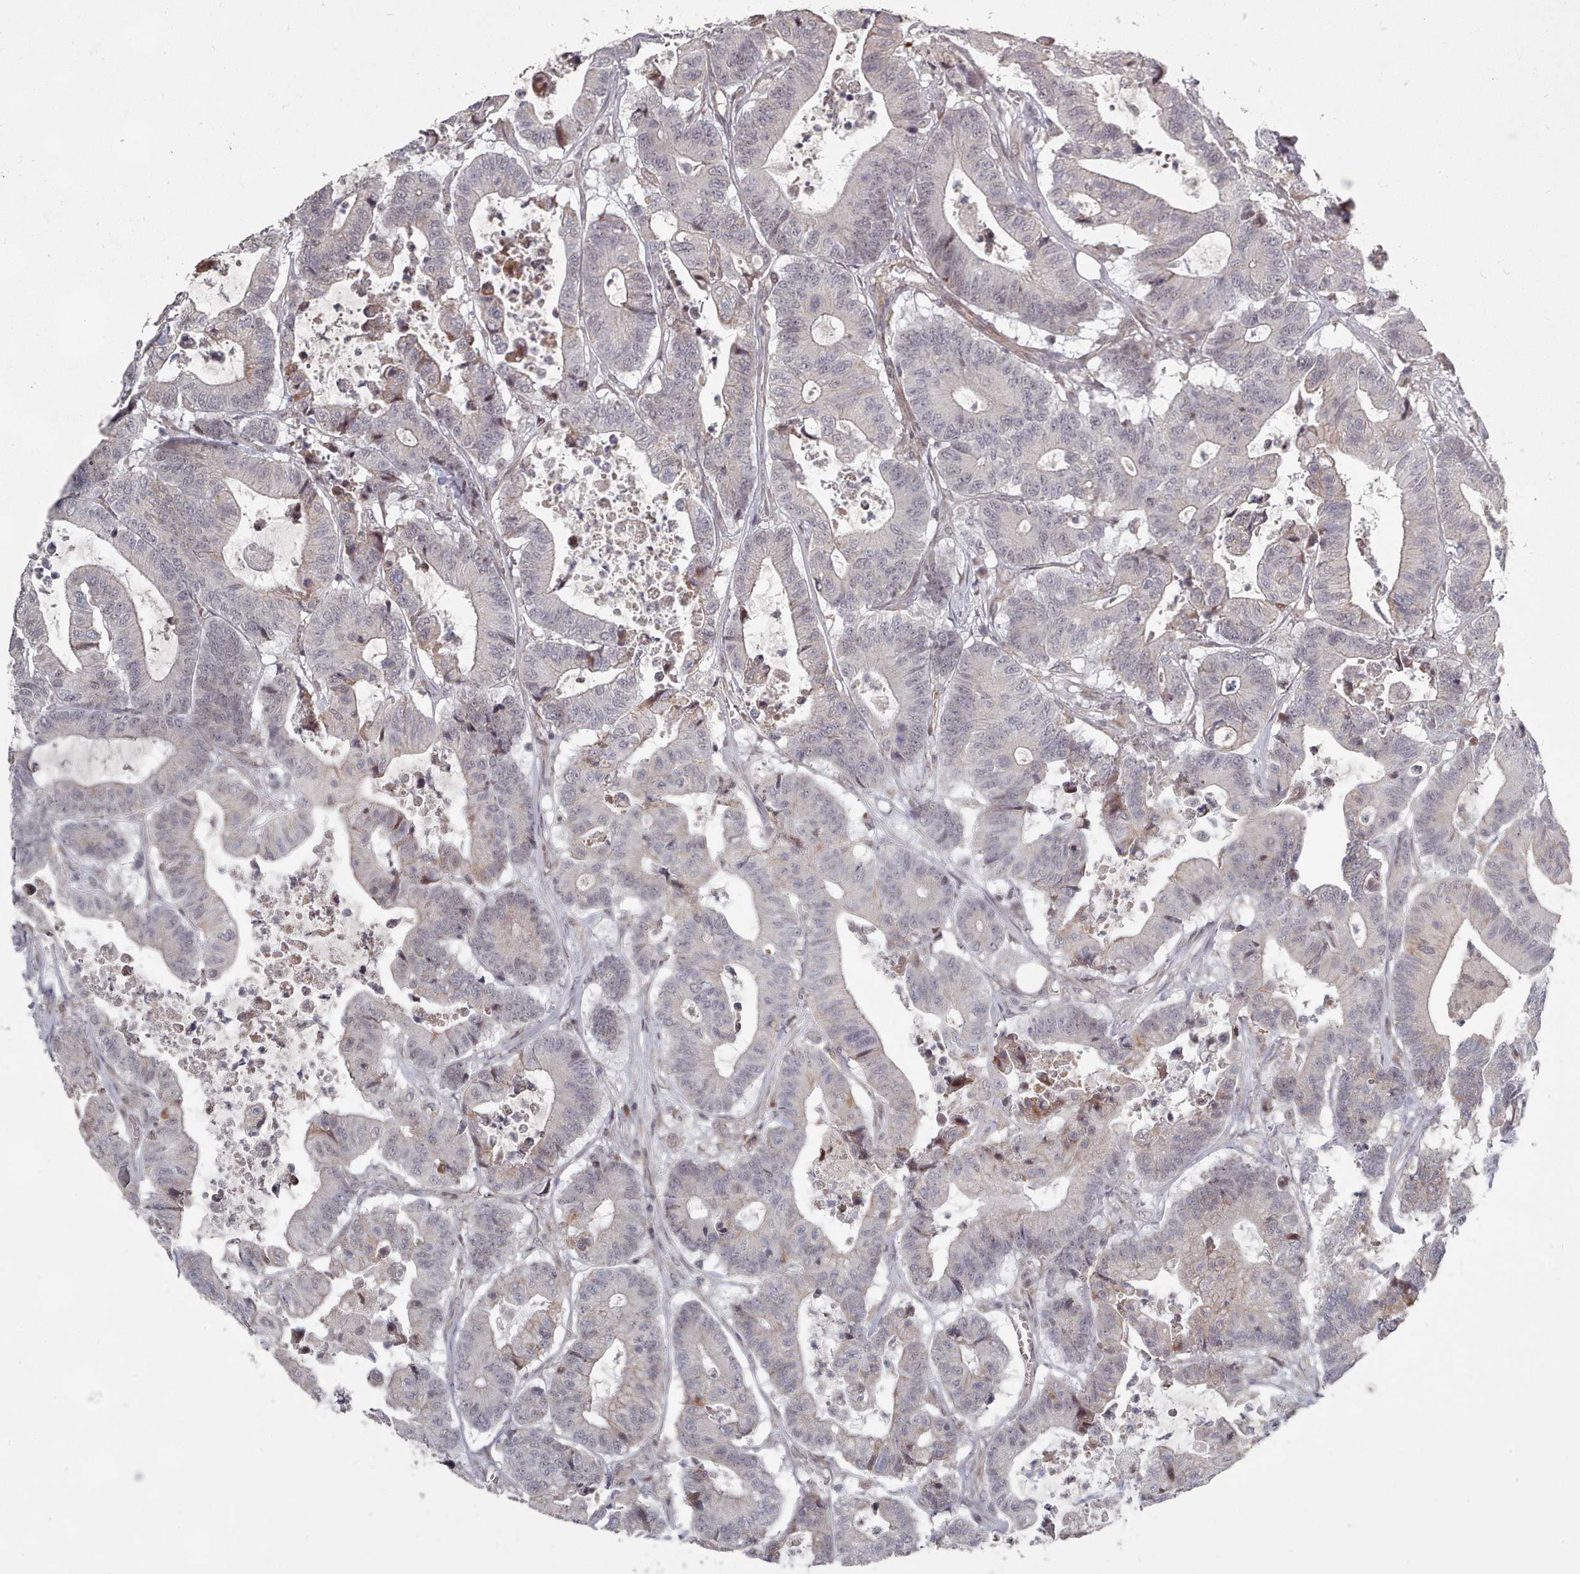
{"staining": {"intensity": "negative", "quantity": "none", "location": "none"}, "tissue": "colorectal cancer", "cell_type": "Tumor cells", "image_type": "cancer", "snomed": [{"axis": "morphology", "description": "Adenocarcinoma, NOS"}, {"axis": "topography", "description": "Colon"}], "caption": "This is an immunohistochemistry photomicrograph of adenocarcinoma (colorectal). There is no staining in tumor cells.", "gene": "CPSF4", "patient": {"sex": "female", "age": 84}}